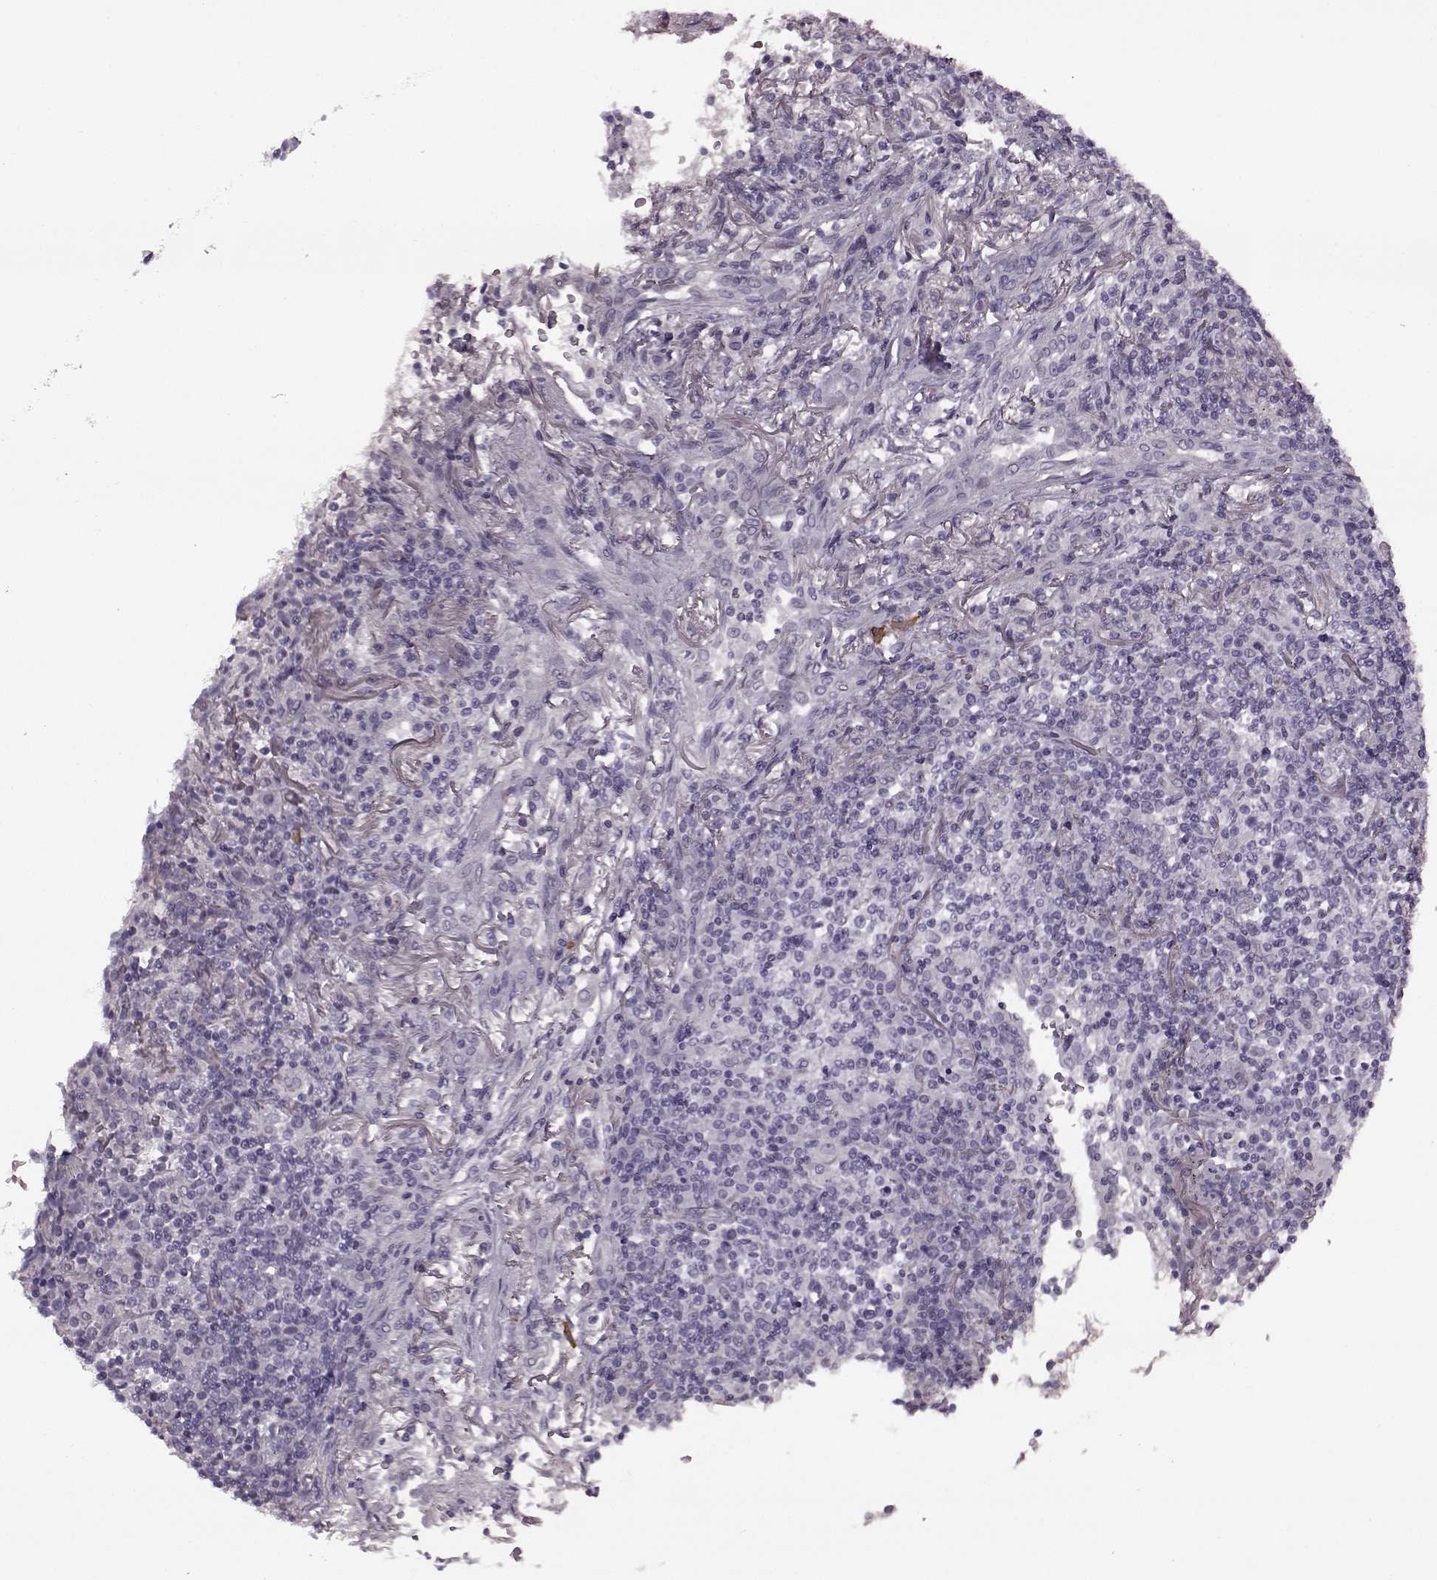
{"staining": {"intensity": "negative", "quantity": "none", "location": "none"}, "tissue": "lymphoma", "cell_type": "Tumor cells", "image_type": "cancer", "snomed": [{"axis": "morphology", "description": "Malignant lymphoma, non-Hodgkin's type, High grade"}, {"axis": "topography", "description": "Lung"}], "caption": "This is a micrograph of immunohistochemistry (IHC) staining of malignant lymphoma, non-Hodgkin's type (high-grade), which shows no expression in tumor cells.", "gene": "PRPH2", "patient": {"sex": "male", "age": 79}}